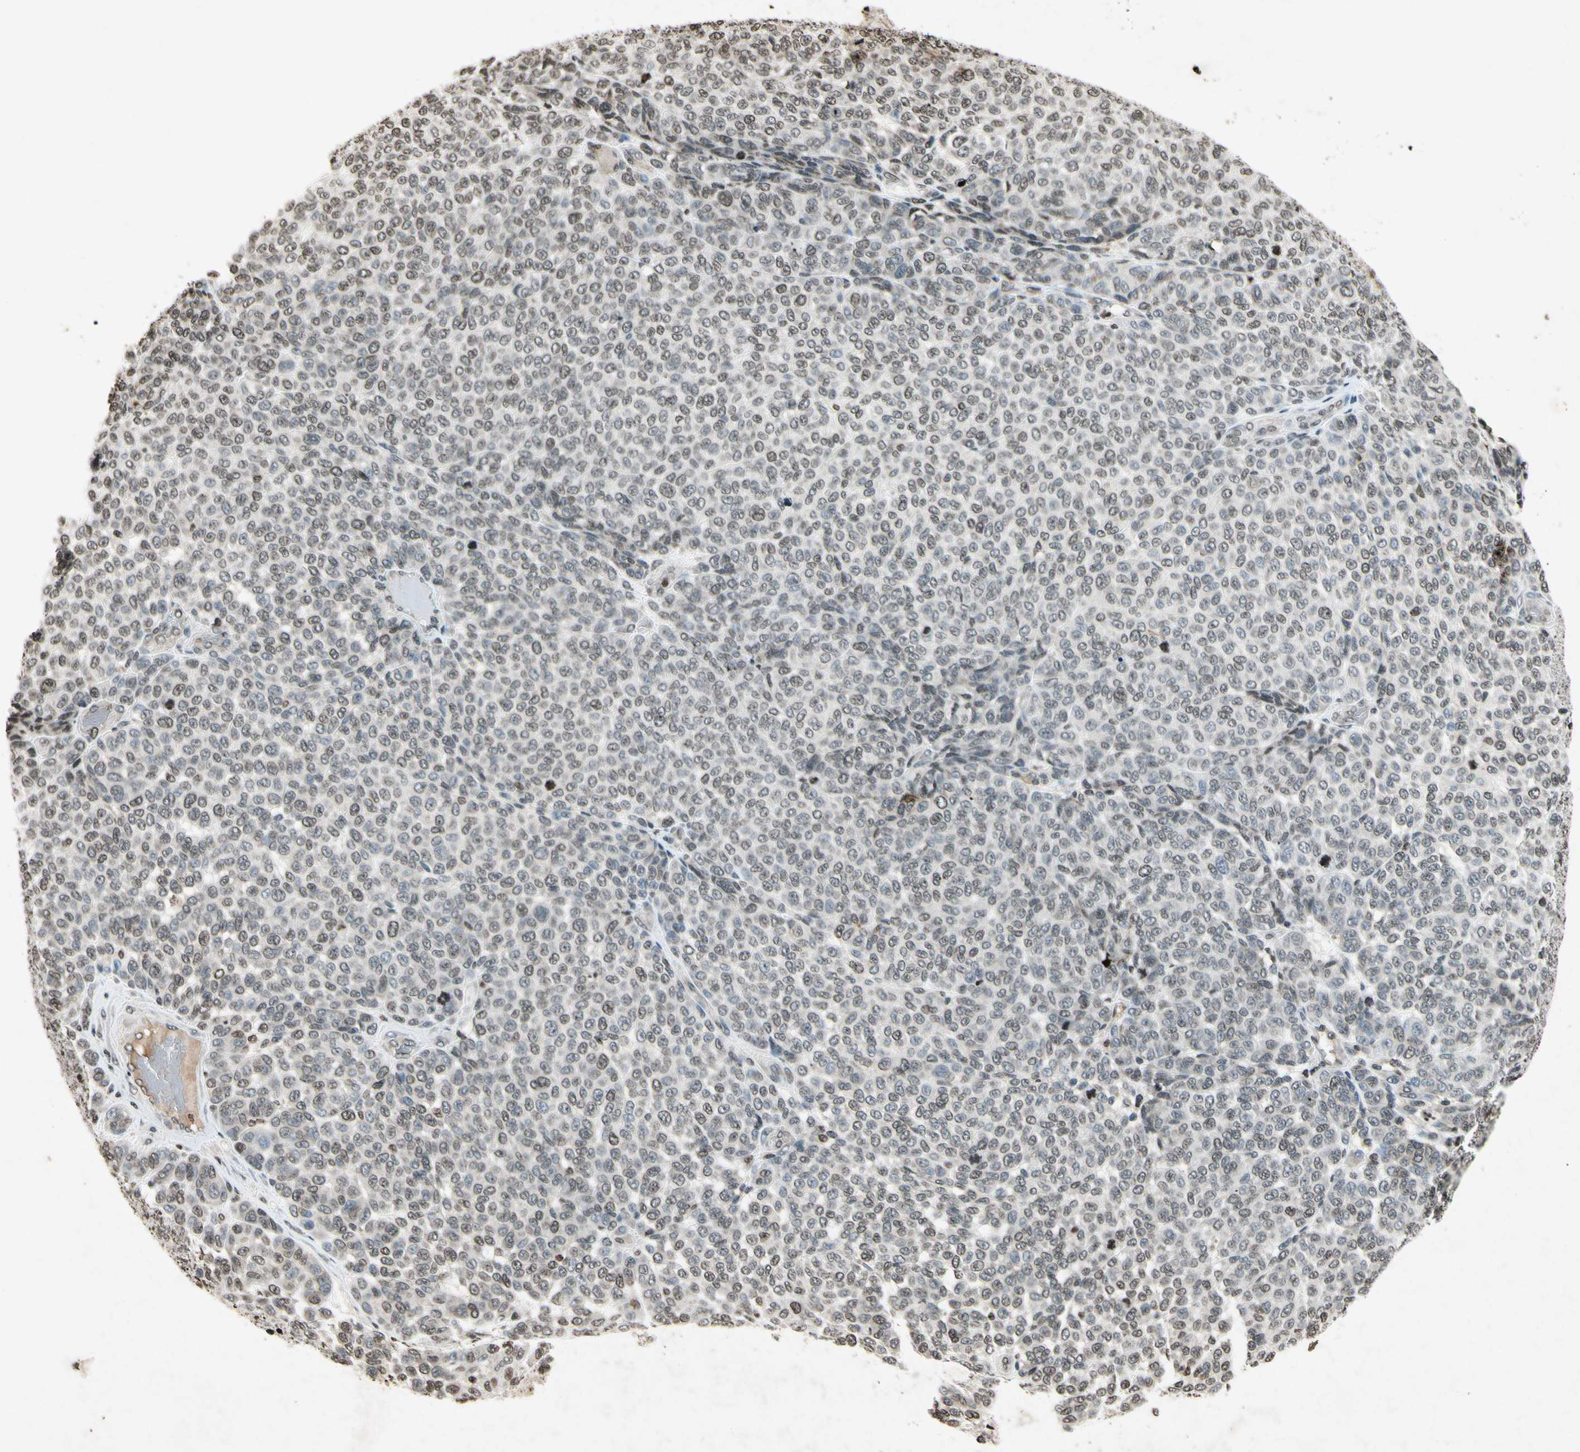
{"staining": {"intensity": "weak", "quantity": "<25%", "location": "nuclear"}, "tissue": "melanoma", "cell_type": "Tumor cells", "image_type": "cancer", "snomed": [{"axis": "morphology", "description": "Malignant melanoma, NOS"}, {"axis": "topography", "description": "Skin"}], "caption": "An immunohistochemistry histopathology image of melanoma is shown. There is no staining in tumor cells of melanoma.", "gene": "HOXB3", "patient": {"sex": "male", "age": 59}}